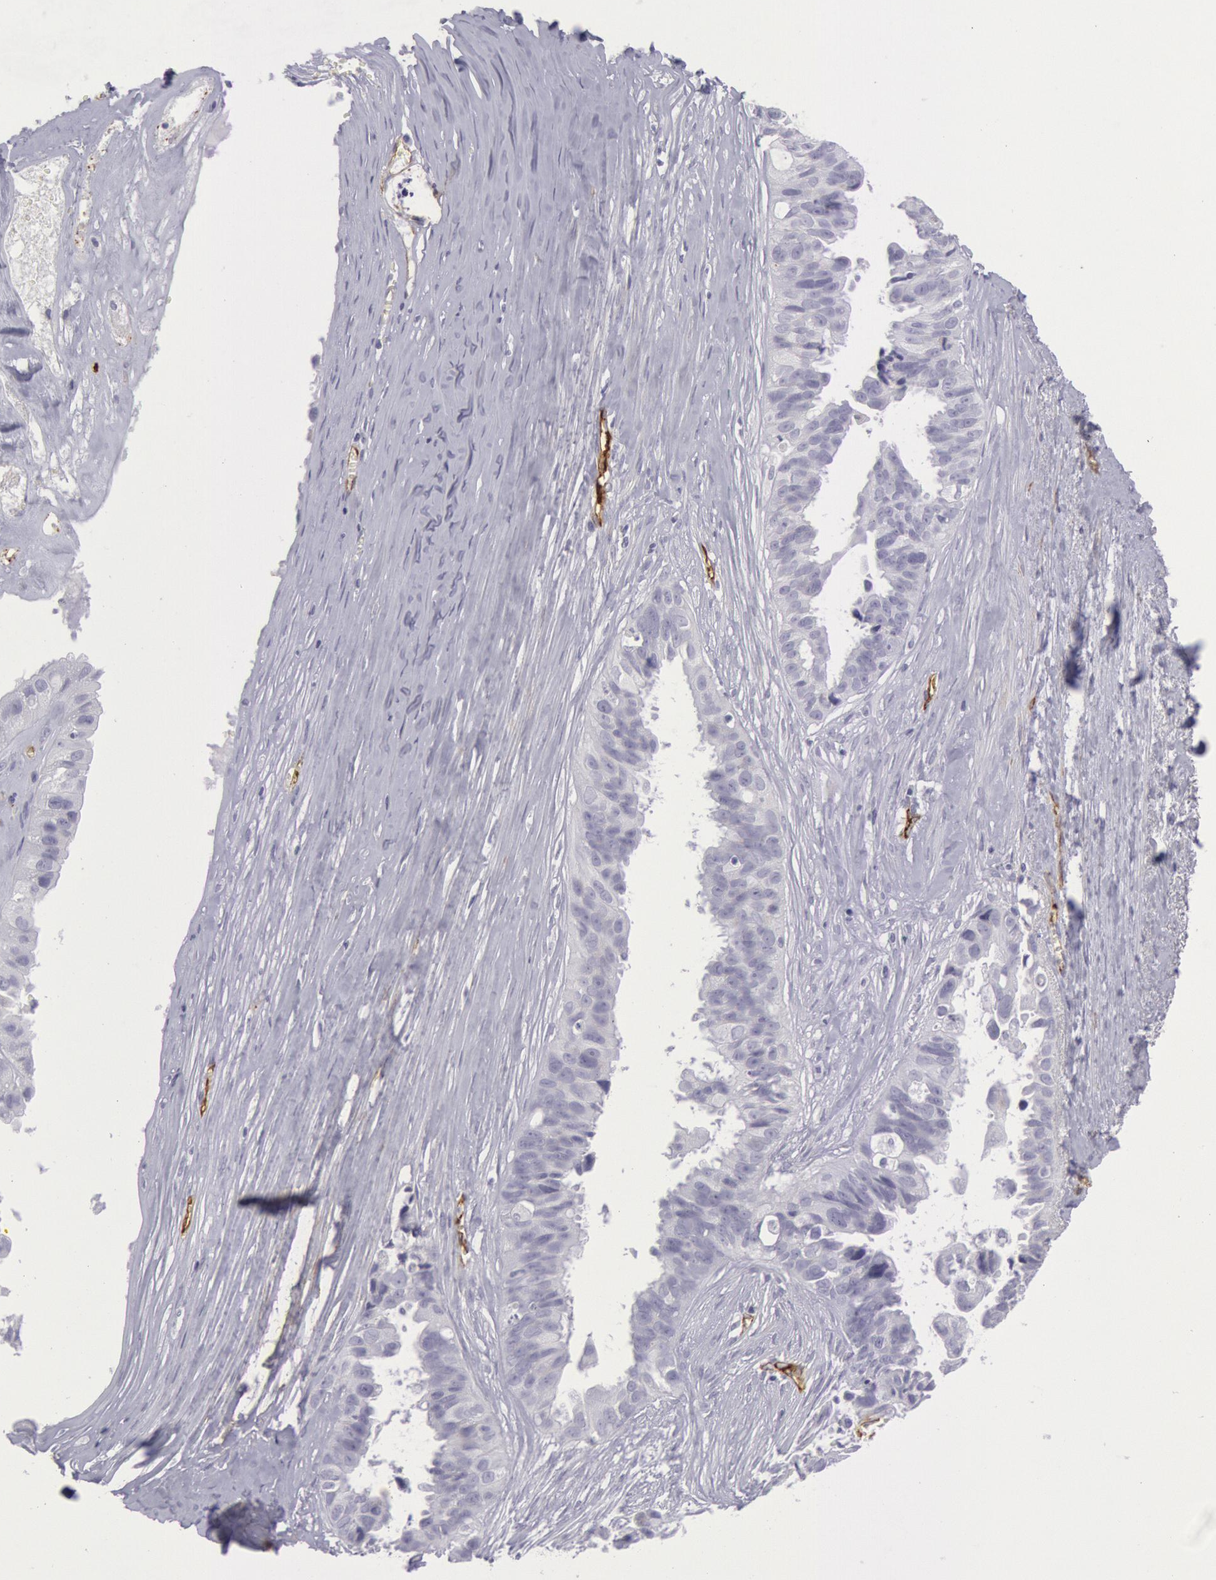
{"staining": {"intensity": "negative", "quantity": "none", "location": "none"}, "tissue": "ovarian cancer", "cell_type": "Tumor cells", "image_type": "cancer", "snomed": [{"axis": "morphology", "description": "Carcinoma, endometroid"}, {"axis": "topography", "description": "Ovary"}], "caption": "Tumor cells show no significant protein expression in ovarian cancer (endometroid carcinoma).", "gene": "CDH13", "patient": {"sex": "female", "age": 85}}